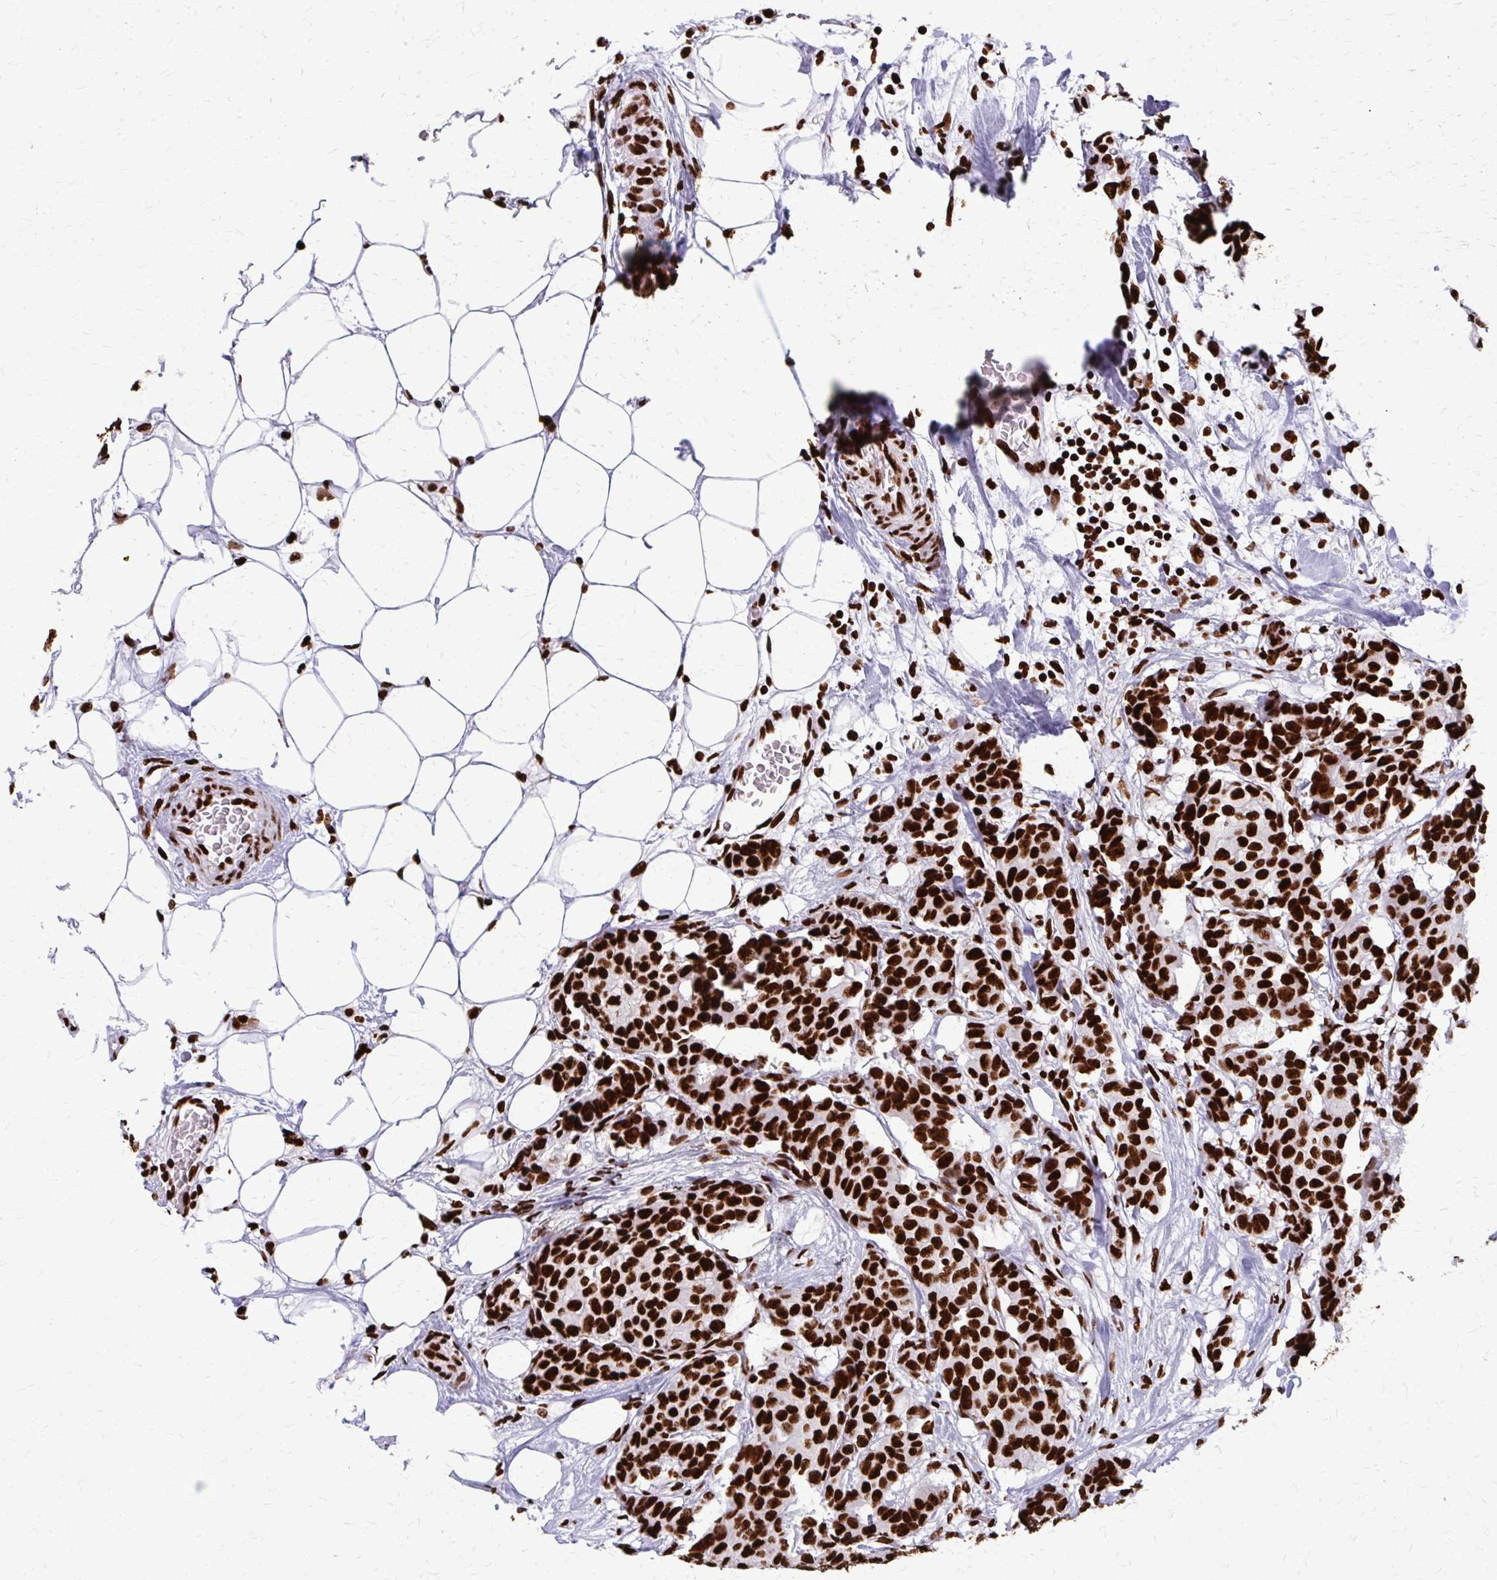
{"staining": {"intensity": "strong", "quantity": ">75%", "location": "nuclear"}, "tissue": "breast cancer", "cell_type": "Tumor cells", "image_type": "cancer", "snomed": [{"axis": "morphology", "description": "Duct carcinoma"}, {"axis": "topography", "description": "Breast"}], "caption": "Immunohistochemistry (IHC) micrograph of breast cancer stained for a protein (brown), which exhibits high levels of strong nuclear expression in approximately >75% of tumor cells.", "gene": "SFPQ", "patient": {"sex": "female", "age": 75}}